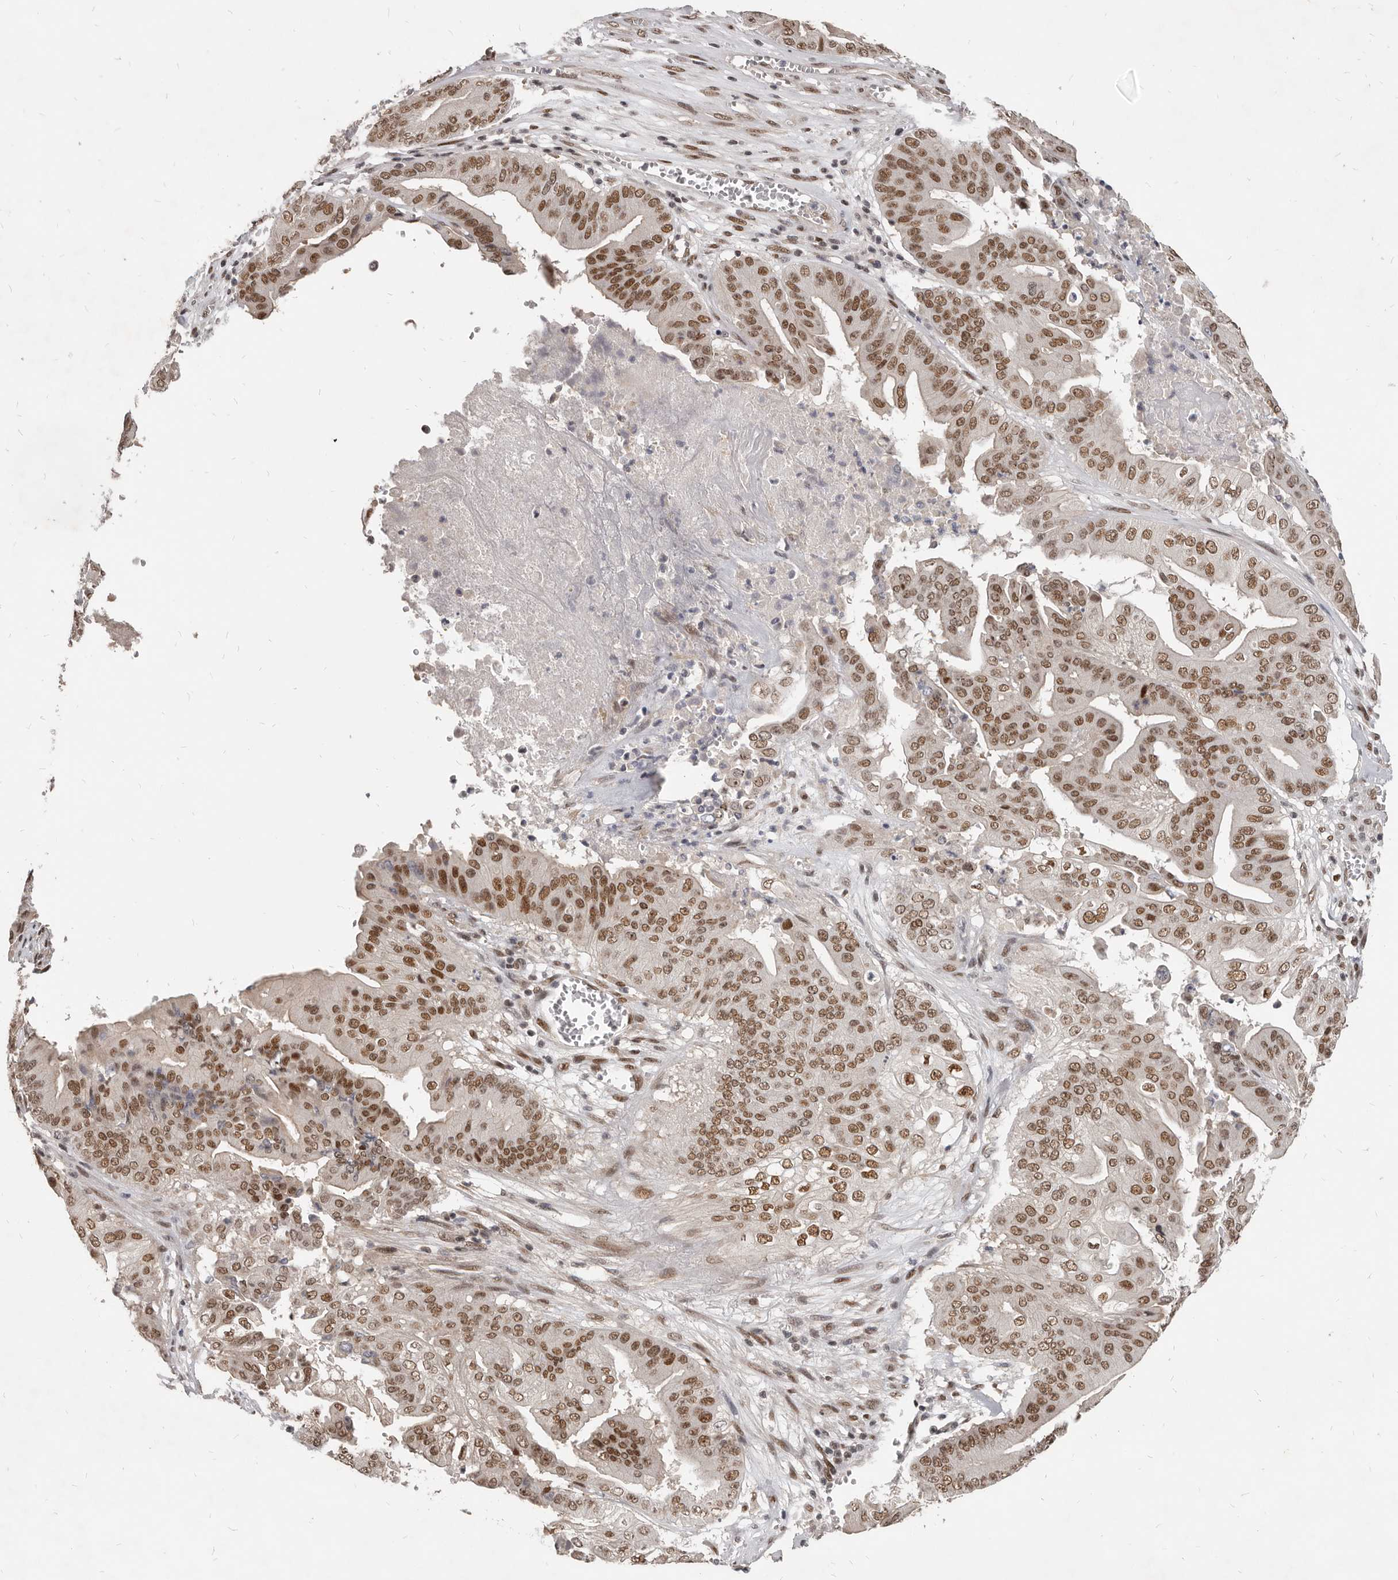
{"staining": {"intensity": "moderate", "quantity": ">75%", "location": "nuclear"}, "tissue": "pancreatic cancer", "cell_type": "Tumor cells", "image_type": "cancer", "snomed": [{"axis": "morphology", "description": "Adenocarcinoma, NOS"}, {"axis": "topography", "description": "Pancreas"}], "caption": "High-power microscopy captured an IHC photomicrograph of pancreatic cancer, revealing moderate nuclear positivity in approximately >75% of tumor cells.", "gene": "ATF5", "patient": {"sex": "female", "age": 77}}